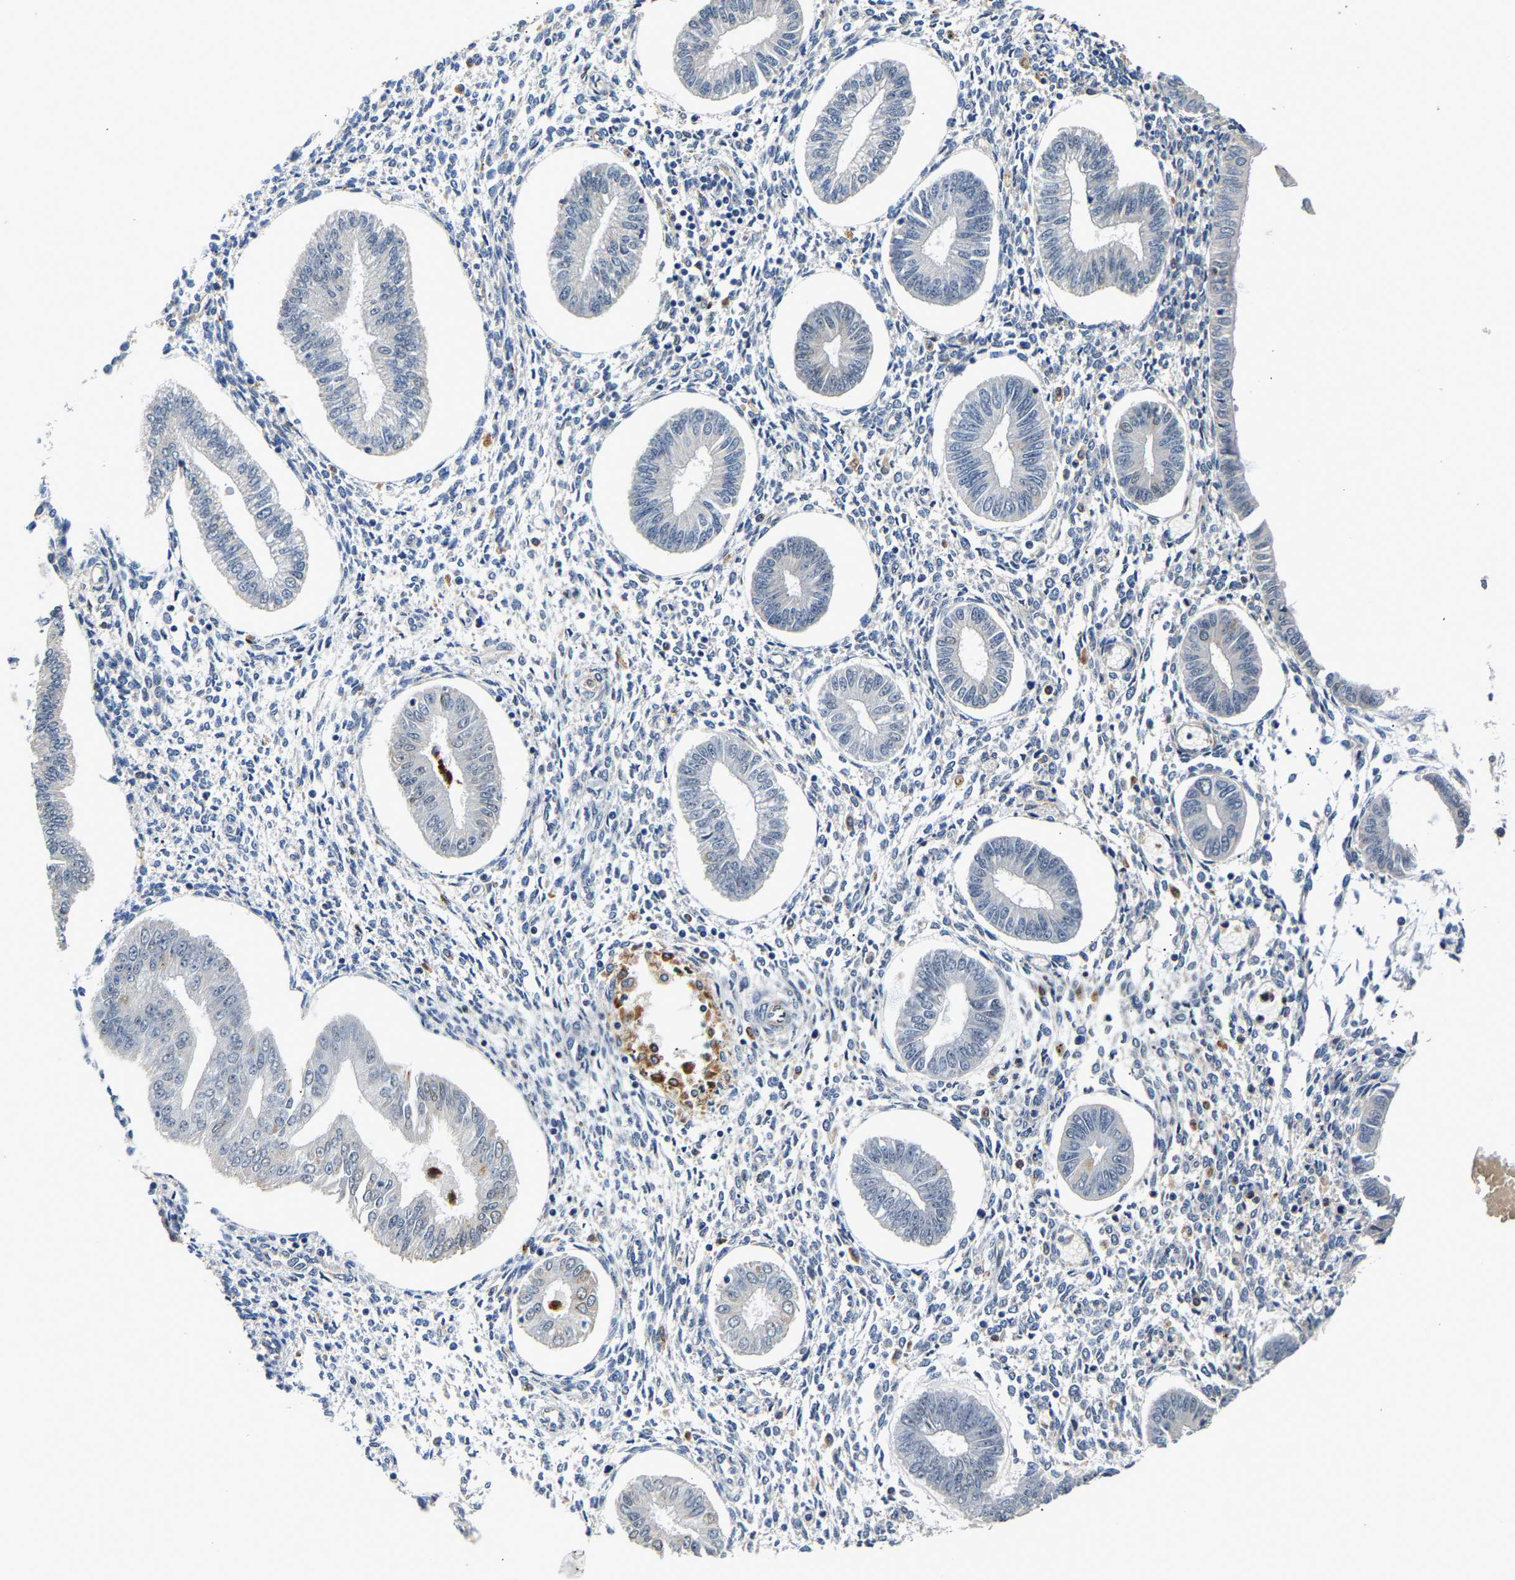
{"staining": {"intensity": "weak", "quantity": "<25%", "location": "cytoplasmic/membranous"}, "tissue": "endometrium", "cell_type": "Cells in endometrial stroma", "image_type": "normal", "snomed": [{"axis": "morphology", "description": "Normal tissue, NOS"}, {"axis": "topography", "description": "Endometrium"}], "caption": "Cells in endometrial stroma show no significant positivity in benign endometrium. (DAB (3,3'-diaminobenzidine) IHC with hematoxylin counter stain).", "gene": "SMU1", "patient": {"sex": "female", "age": 50}}